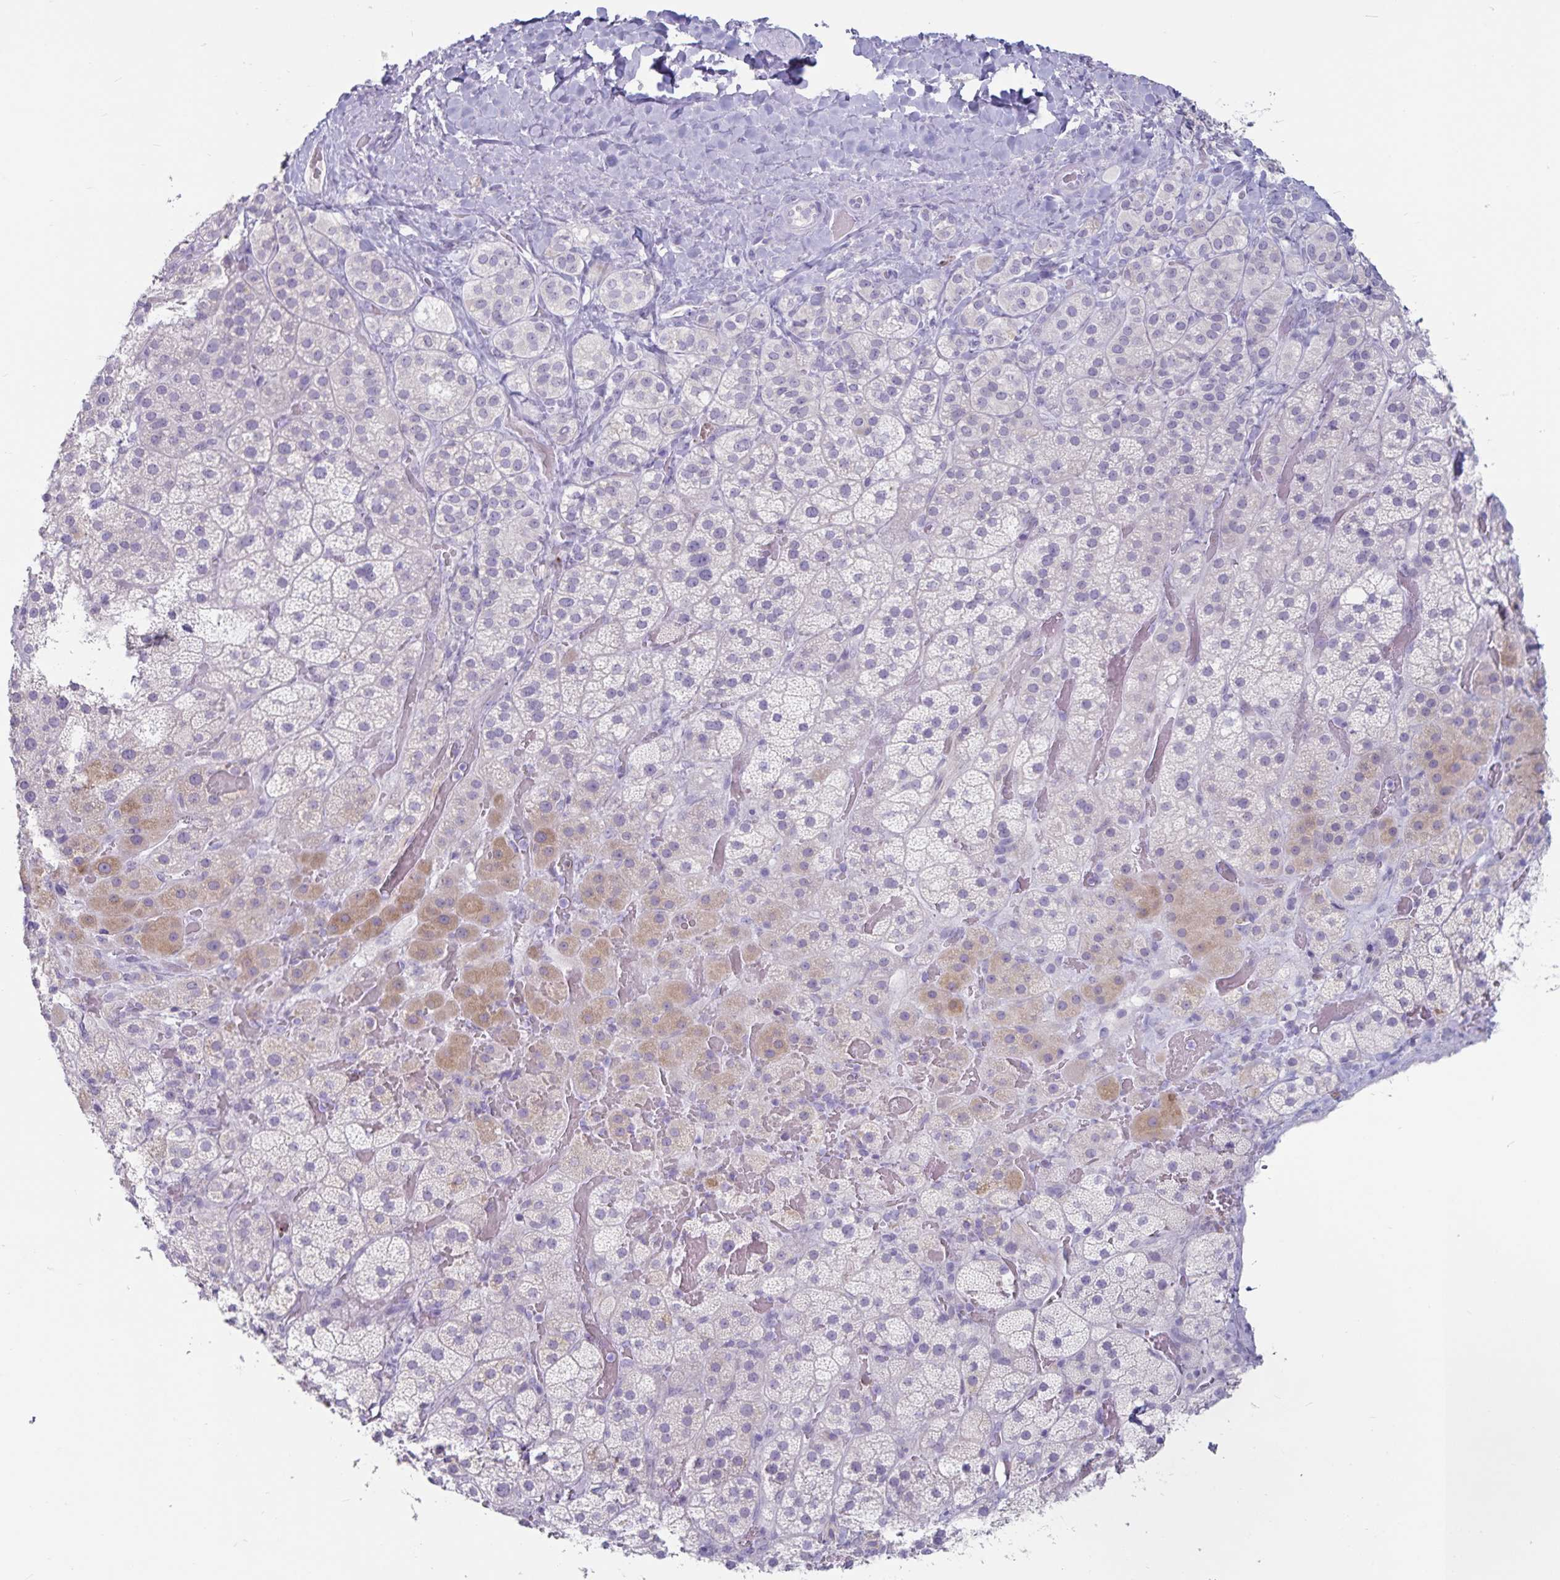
{"staining": {"intensity": "weak", "quantity": "25%-75%", "location": "cytoplasmic/membranous"}, "tissue": "adrenal gland", "cell_type": "Glandular cells", "image_type": "normal", "snomed": [{"axis": "morphology", "description": "Normal tissue, NOS"}, {"axis": "topography", "description": "Adrenal gland"}], "caption": "Immunohistochemical staining of benign adrenal gland reveals 25%-75% levels of weak cytoplasmic/membranous protein positivity in about 25%-75% of glandular cells.", "gene": "GNLY", "patient": {"sex": "male", "age": 57}}